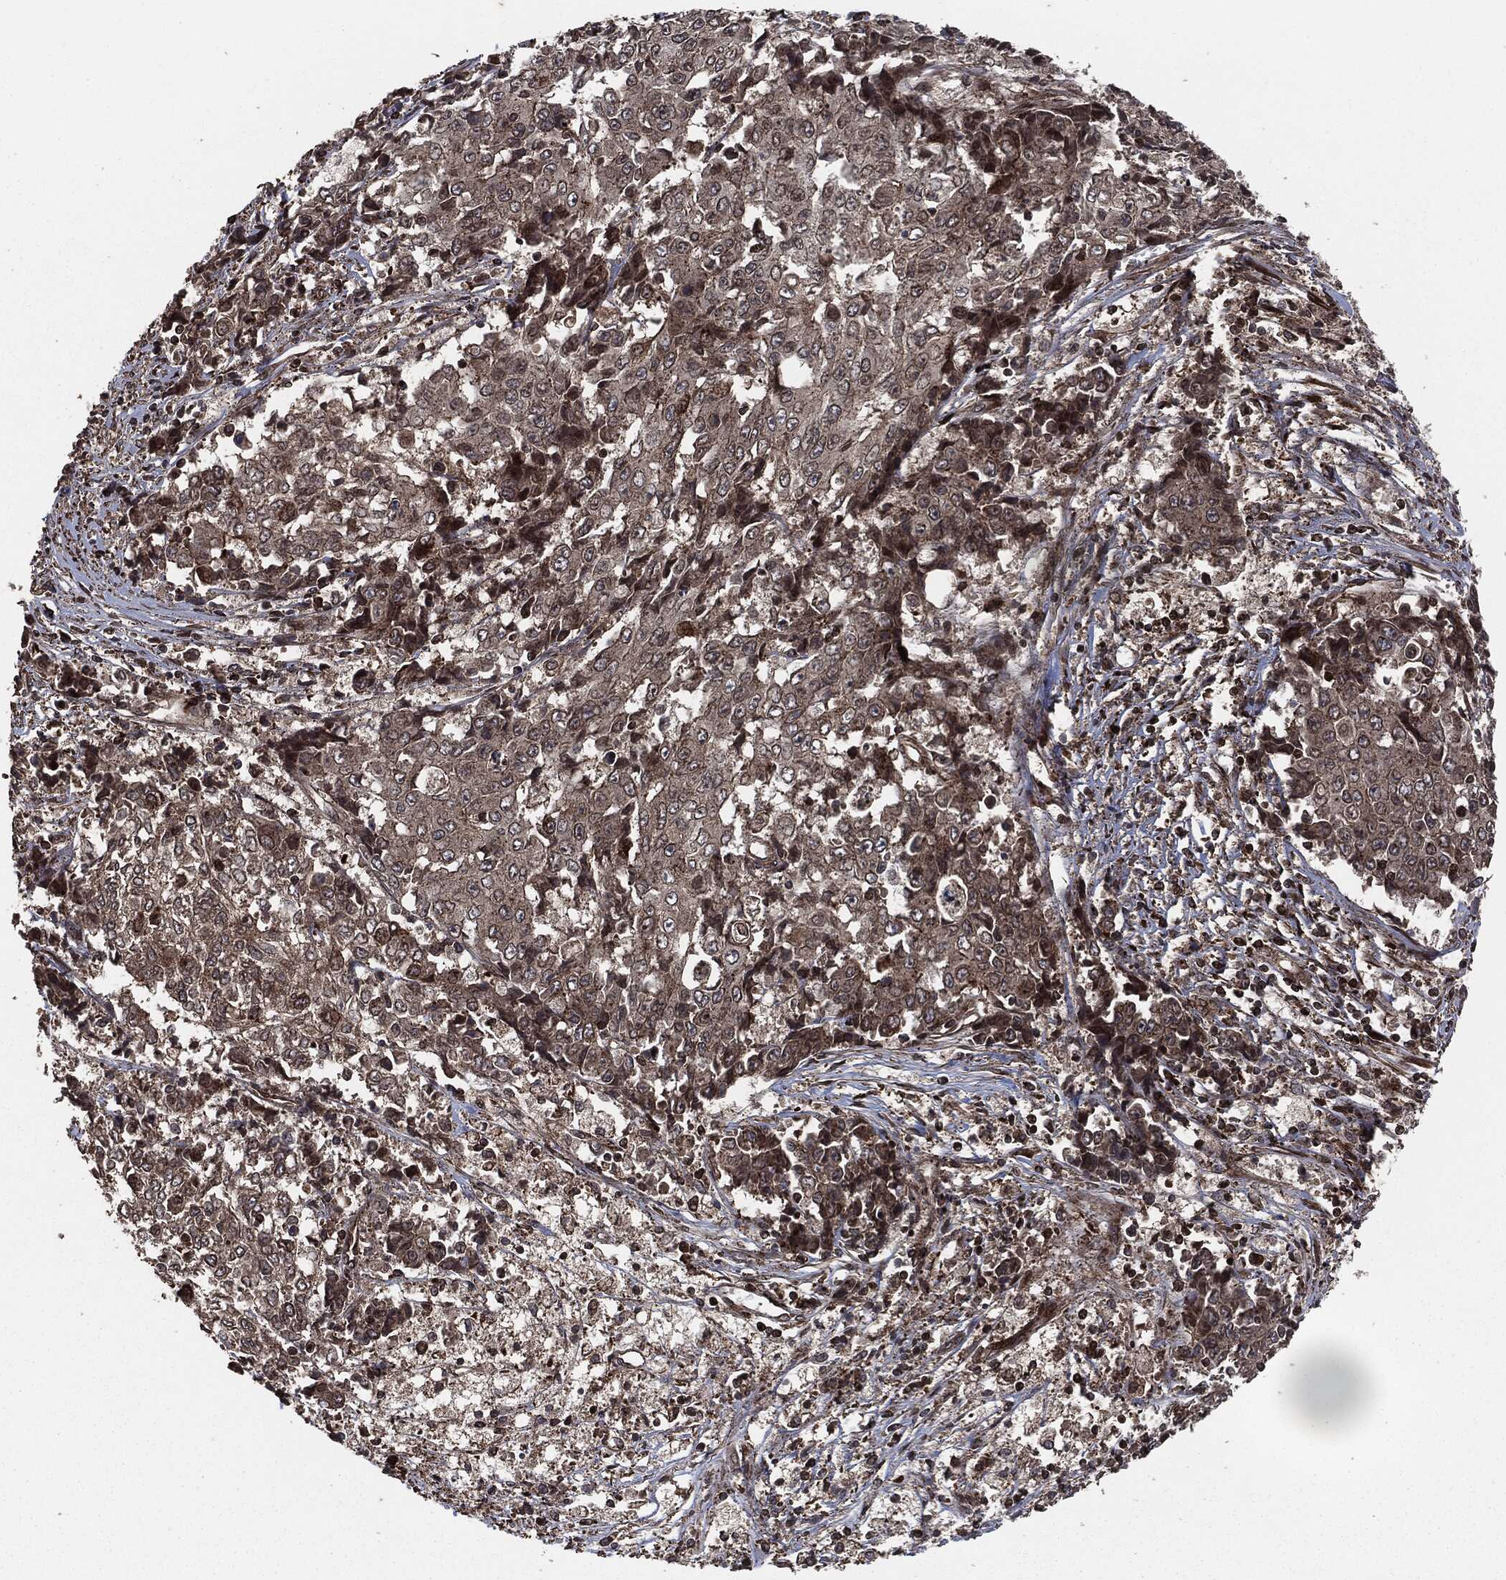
{"staining": {"intensity": "weak", "quantity": "25%-75%", "location": "cytoplasmic/membranous"}, "tissue": "ovarian cancer", "cell_type": "Tumor cells", "image_type": "cancer", "snomed": [{"axis": "morphology", "description": "Carcinoma, endometroid"}, {"axis": "topography", "description": "Ovary"}], "caption": "Ovarian cancer (endometroid carcinoma) stained for a protein (brown) demonstrates weak cytoplasmic/membranous positive positivity in about 25%-75% of tumor cells.", "gene": "IFIT1", "patient": {"sex": "female", "age": 42}}